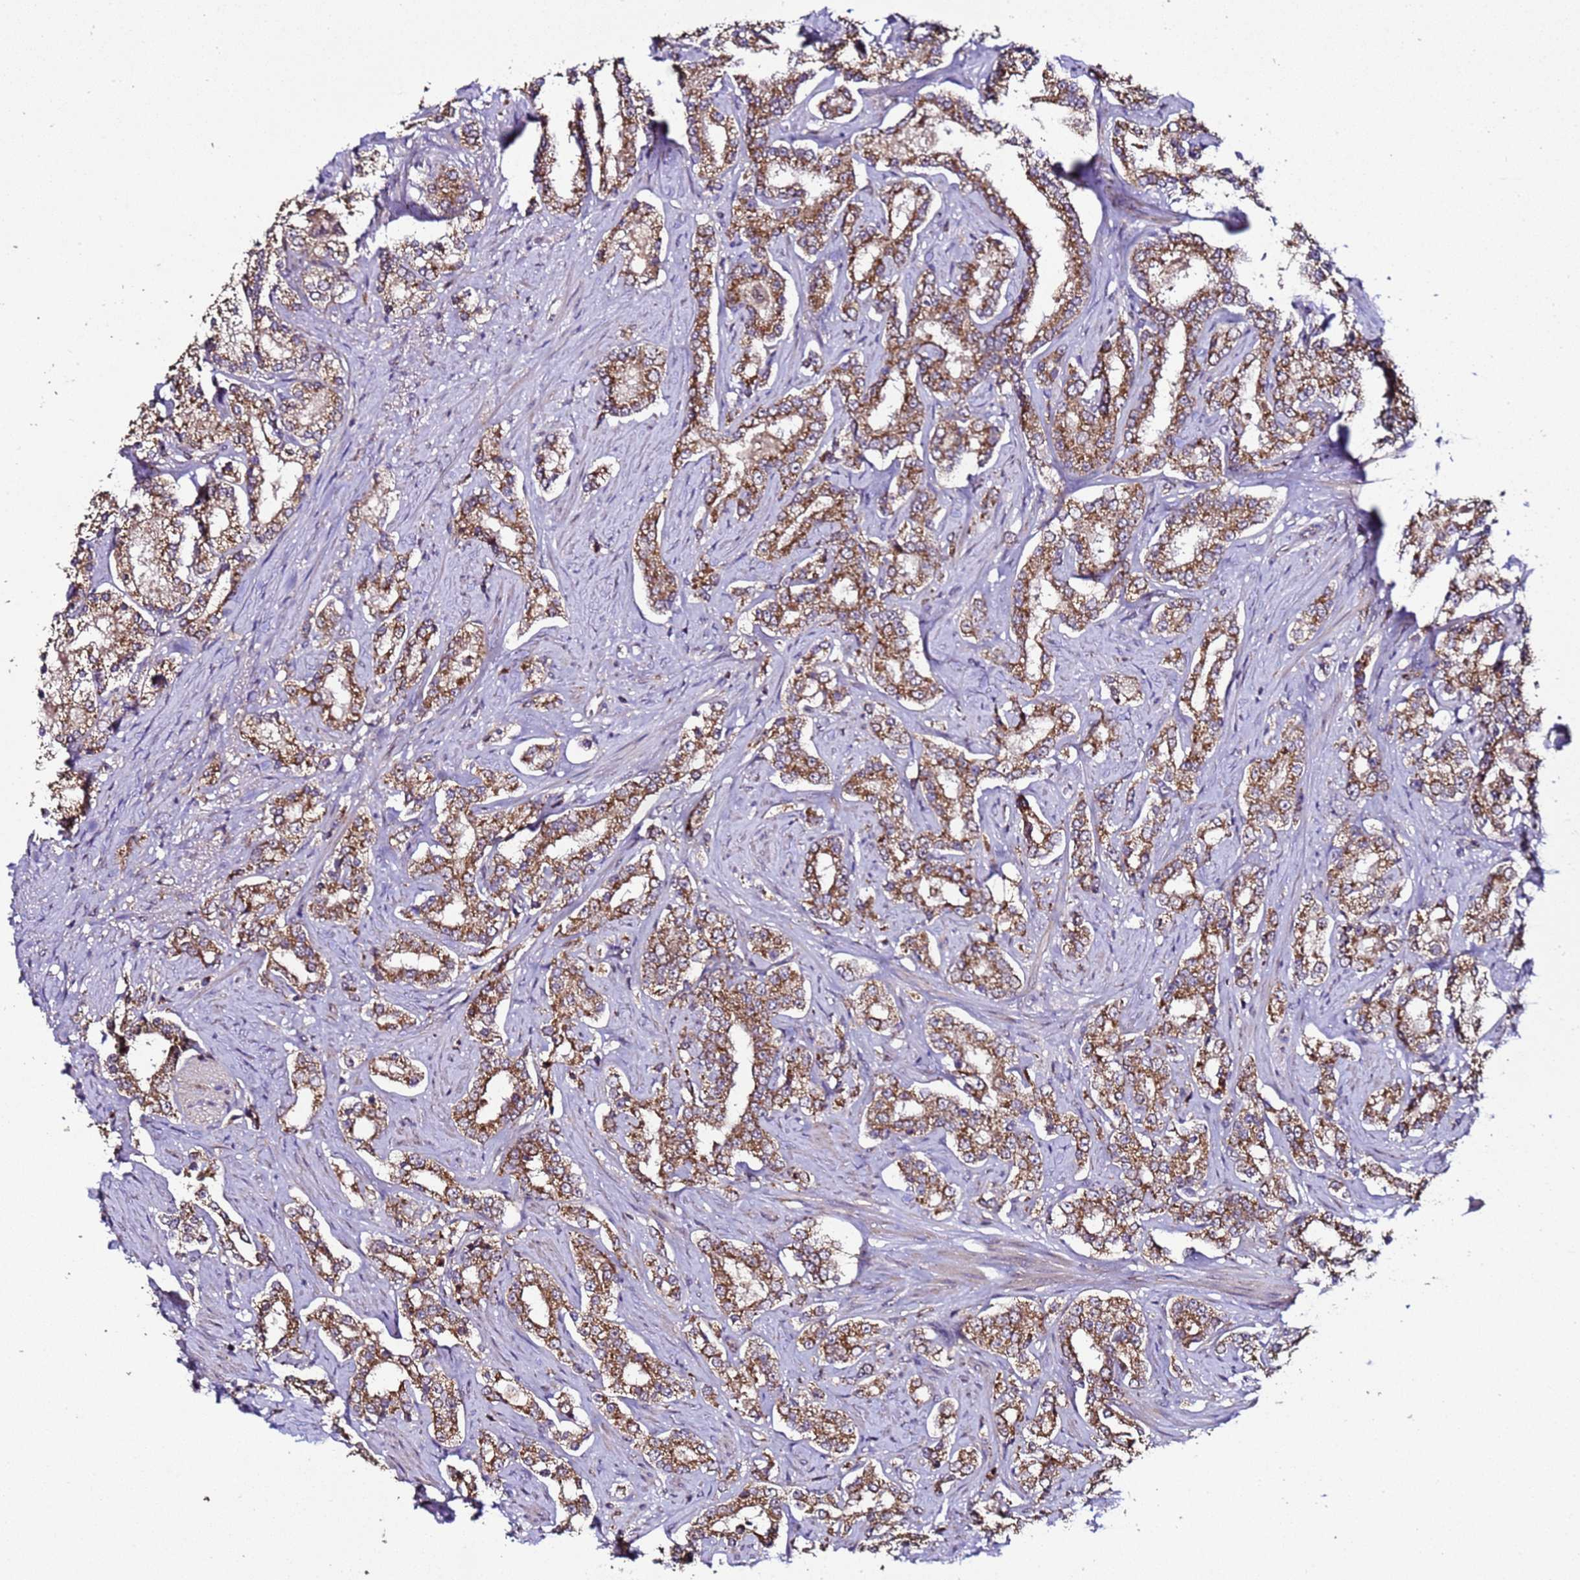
{"staining": {"intensity": "moderate", "quantity": ">75%", "location": "cytoplasmic/membranous"}, "tissue": "prostate cancer", "cell_type": "Tumor cells", "image_type": "cancer", "snomed": [{"axis": "morphology", "description": "Normal tissue, NOS"}, {"axis": "morphology", "description": "Adenocarcinoma, High grade"}, {"axis": "topography", "description": "Prostate"}], "caption": "IHC staining of high-grade adenocarcinoma (prostate), which demonstrates medium levels of moderate cytoplasmic/membranous staining in about >75% of tumor cells indicating moderate cytoplasmic/membranous protein positivity. The staining was performed using DAB (3,3'-diaminobenzidine) (brown) for protein detection and nuclei were counterstained in hematoxylin (blue).", "gene": "HSPBAP1", "patient": {"sex": "male", "age": 83}}